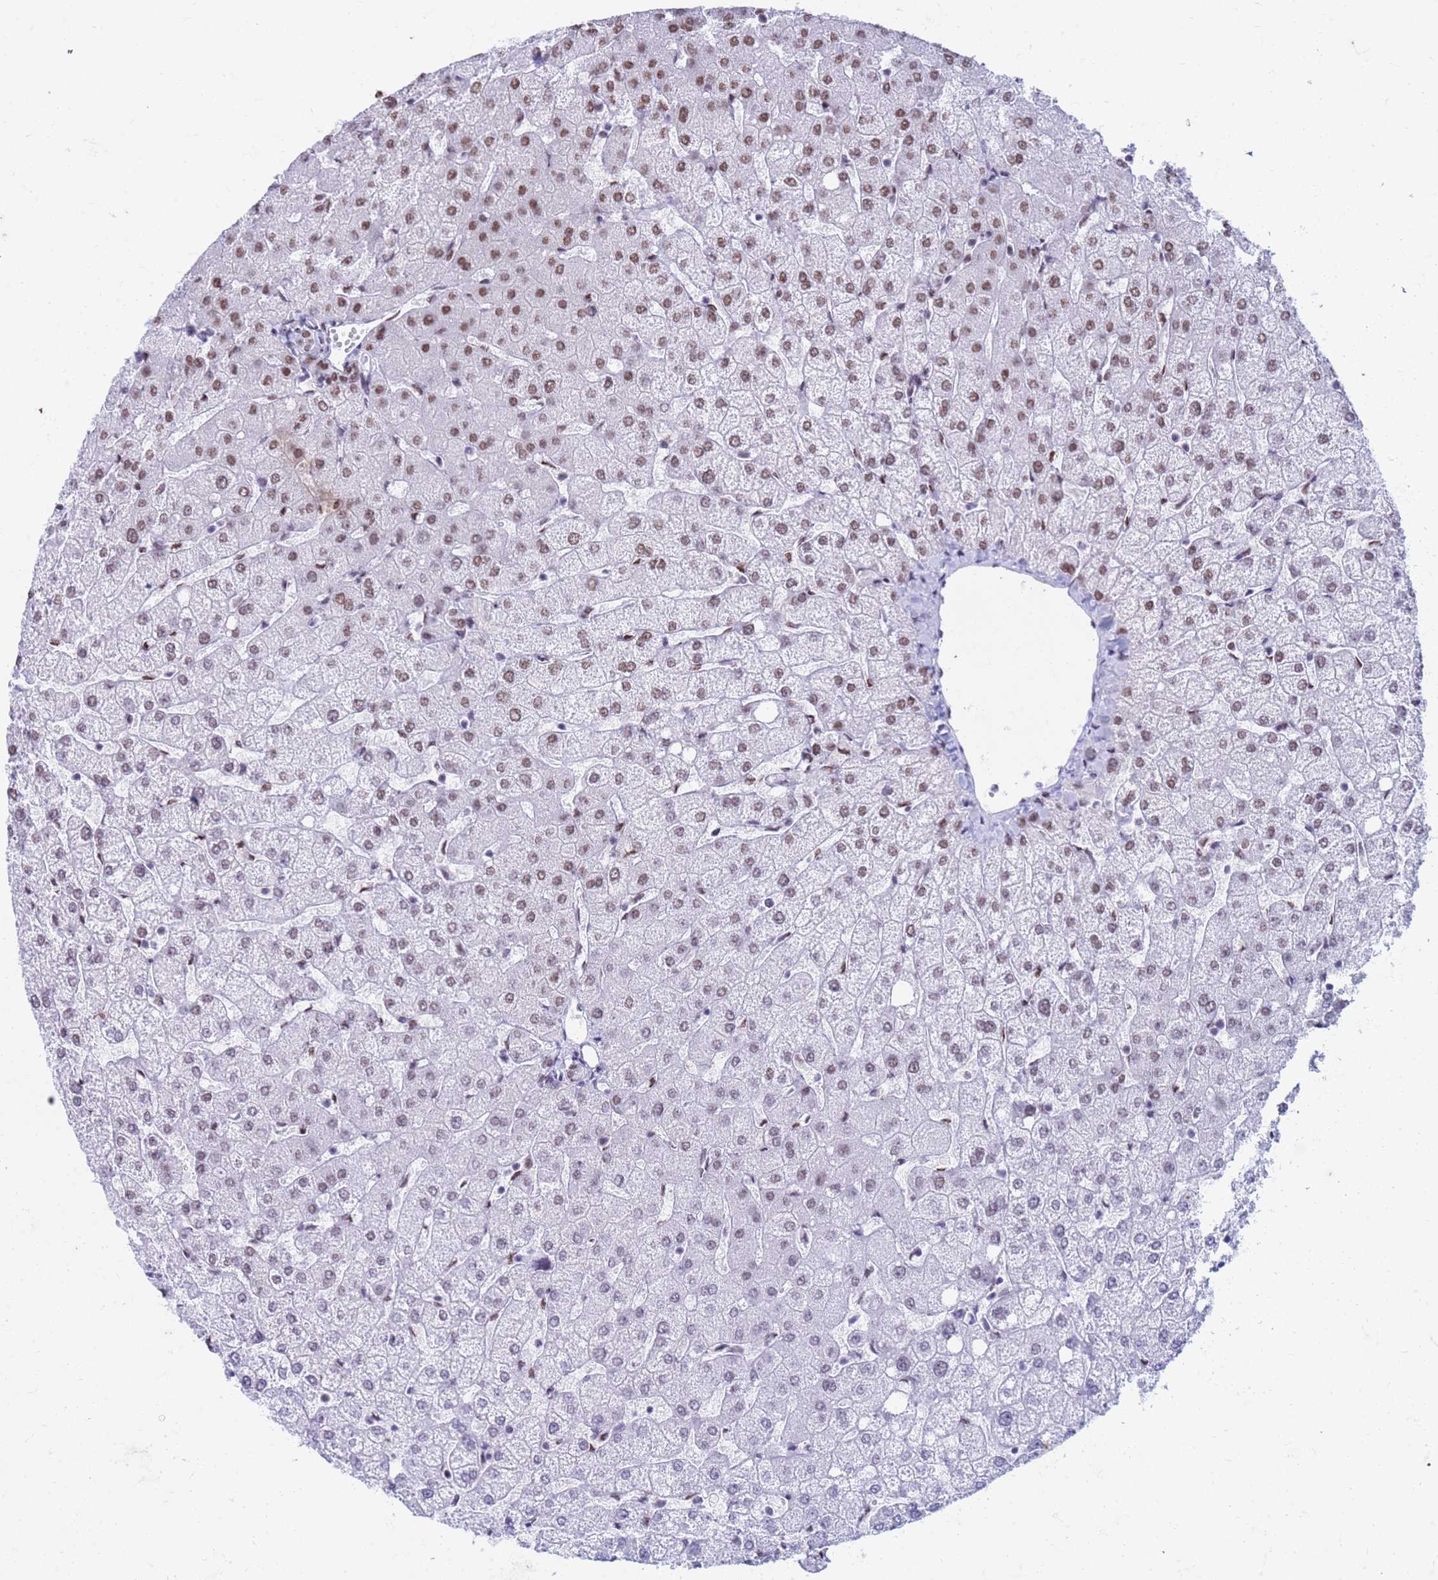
{"staining": {"intensity": "moderate", "quantity": "25%-75%", "location": "nuclear"}, "tissue": "liver", "cell_type": "Hepatocytes", "image_type": "normal", "snomed": [{"axis": "morphology", "description": "Normal tissue, NOS"}, {"axis": "topography", "description": "Liver"}], "caption": "Hepatocytes demonstrate moderate nuclear staining in approximately 25%-75% of cells in unremarkable liver. Using DAB (3,3'-diaminobenzidine) (brown) and hematoxylin (blue) stains, captured at high magnification using brightfield microscopy.", "gene": "FAM170B", "patient": {"sex": "female", "age": 54}}